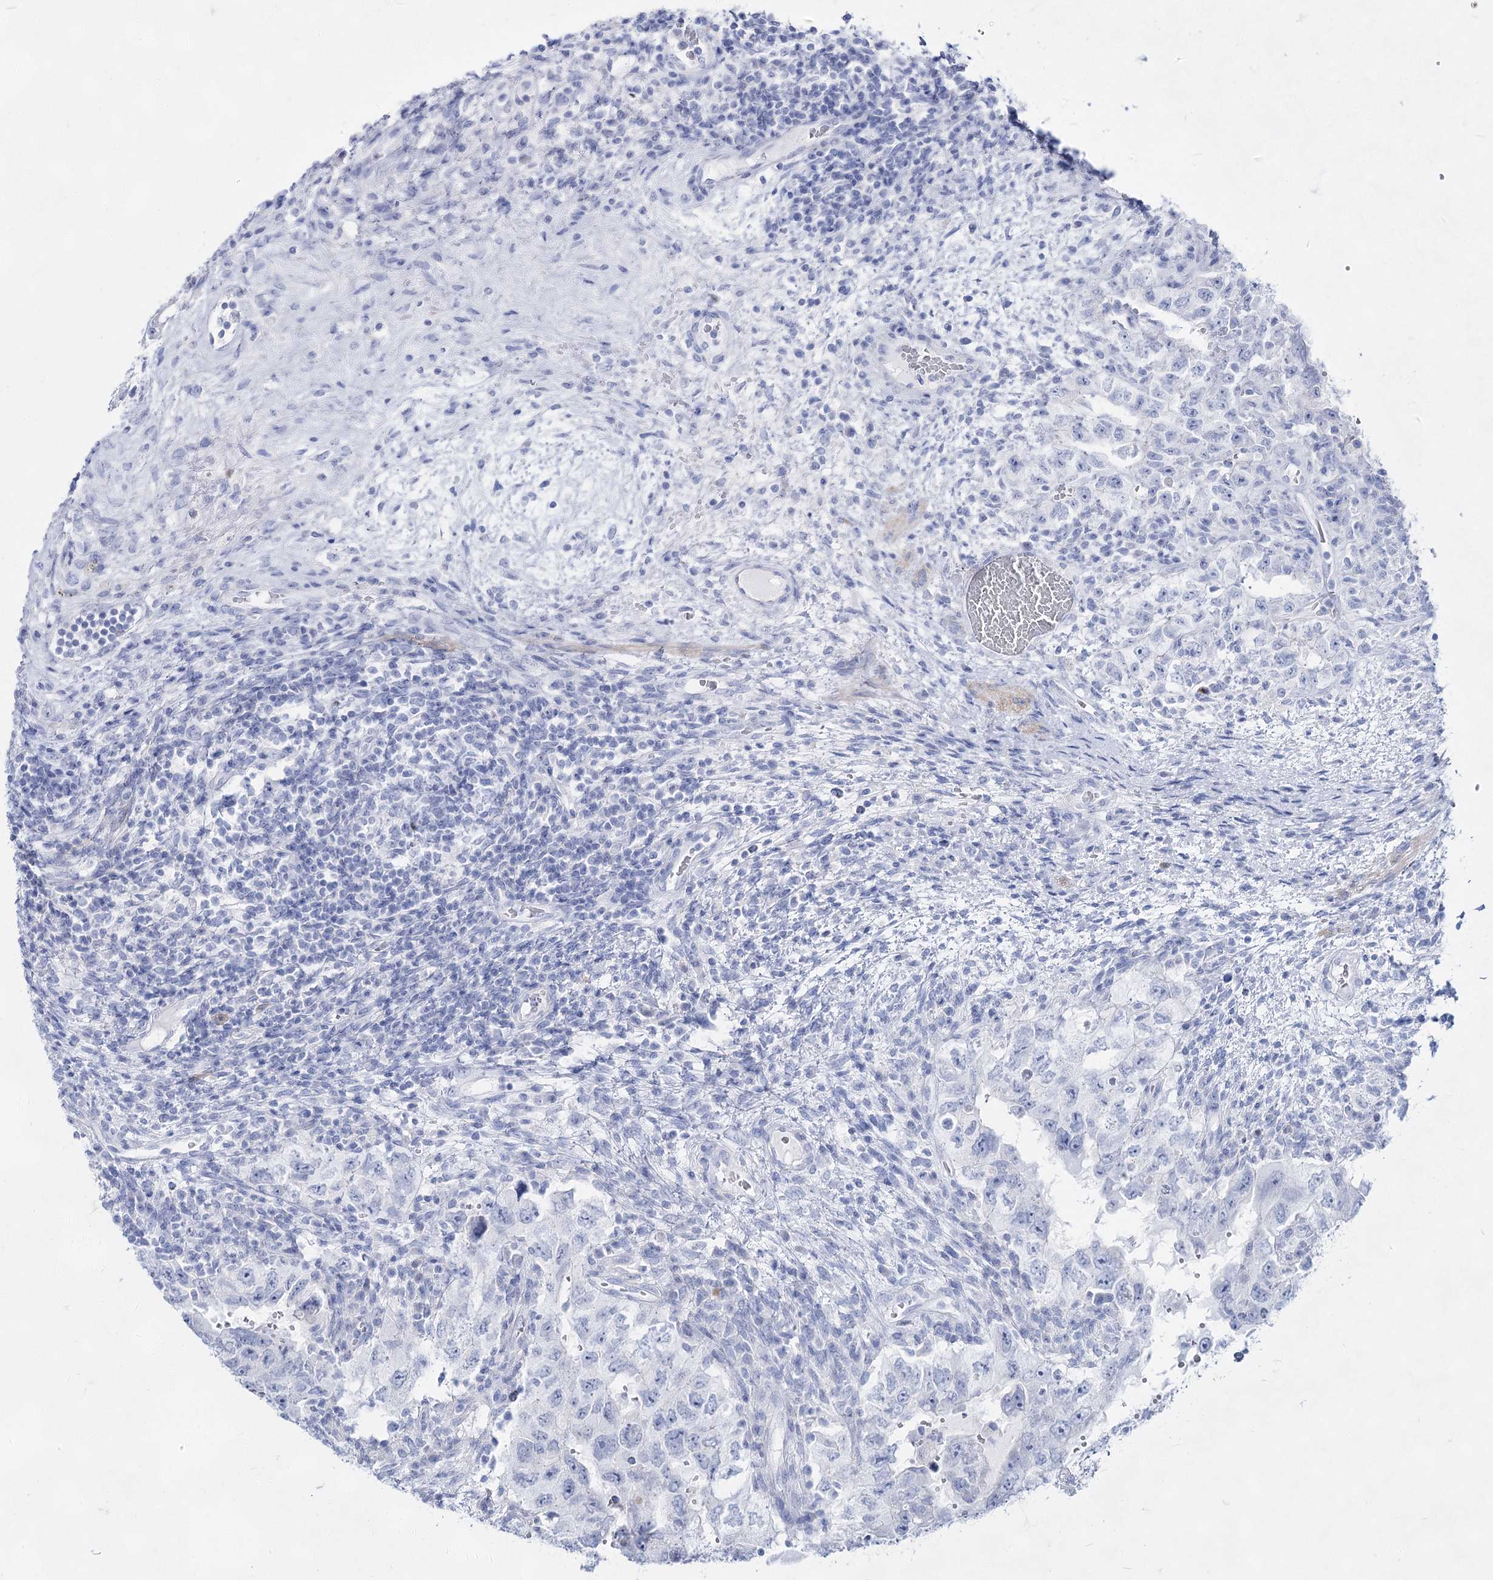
{"staining": {"intensity": "negative", "quantity": "none", "location": "none"}, "tissue": "testis cancer", "cell_type": "Tumor cells", "image_type": "cancer", "snomed": [{"axis": "morphology", "description": "Carcinoma, Embryonal, NOS"}, {"axis": "topography", "description": "Testis"}], "caption": "Tumor cells are negative for brown protein staining in testis cancer.", "gene": "ACRV1", "patient": {"sex": "male", "age": 26}}